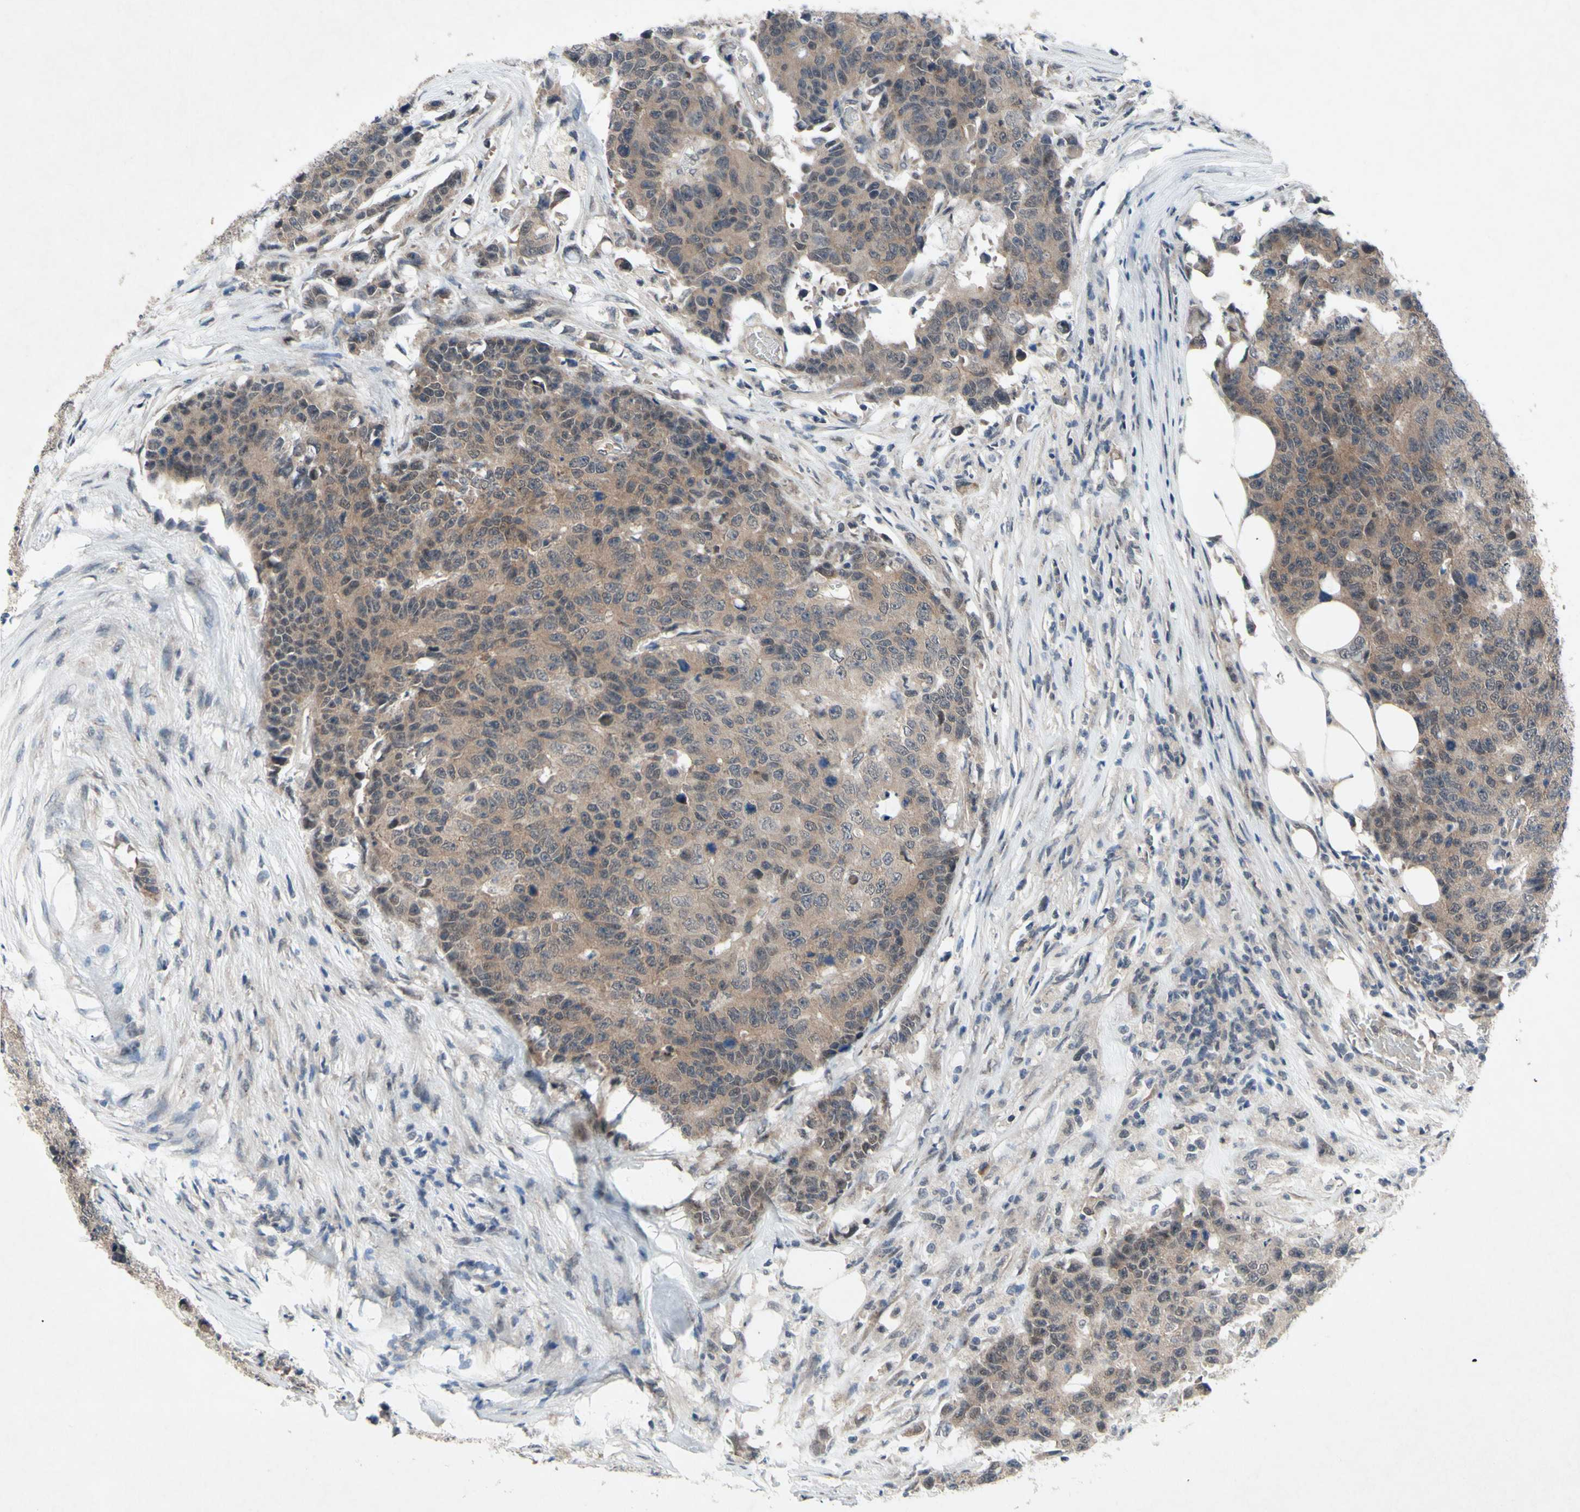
{"staining": {"intensity": "weak", "quantity": ">75%", "location": "cytoplasmic/membranous"}, "tissue": "colorectal cancer", "cell_type": "Tumor cells", "image_type": "cancer", "snomed": [{"axis": "morphology", "description": "Adenocarcinoma, NOS"}, {"axis": "topography", "description": "Colon"}], "caption": "Protein staining of colorectal cancer tissue exhibits weak cytoplasmic/membranous staining in about >75% of tumor cells.", "gene": "TRDMT1", "patient": {"sex": "female", "age": 86}}